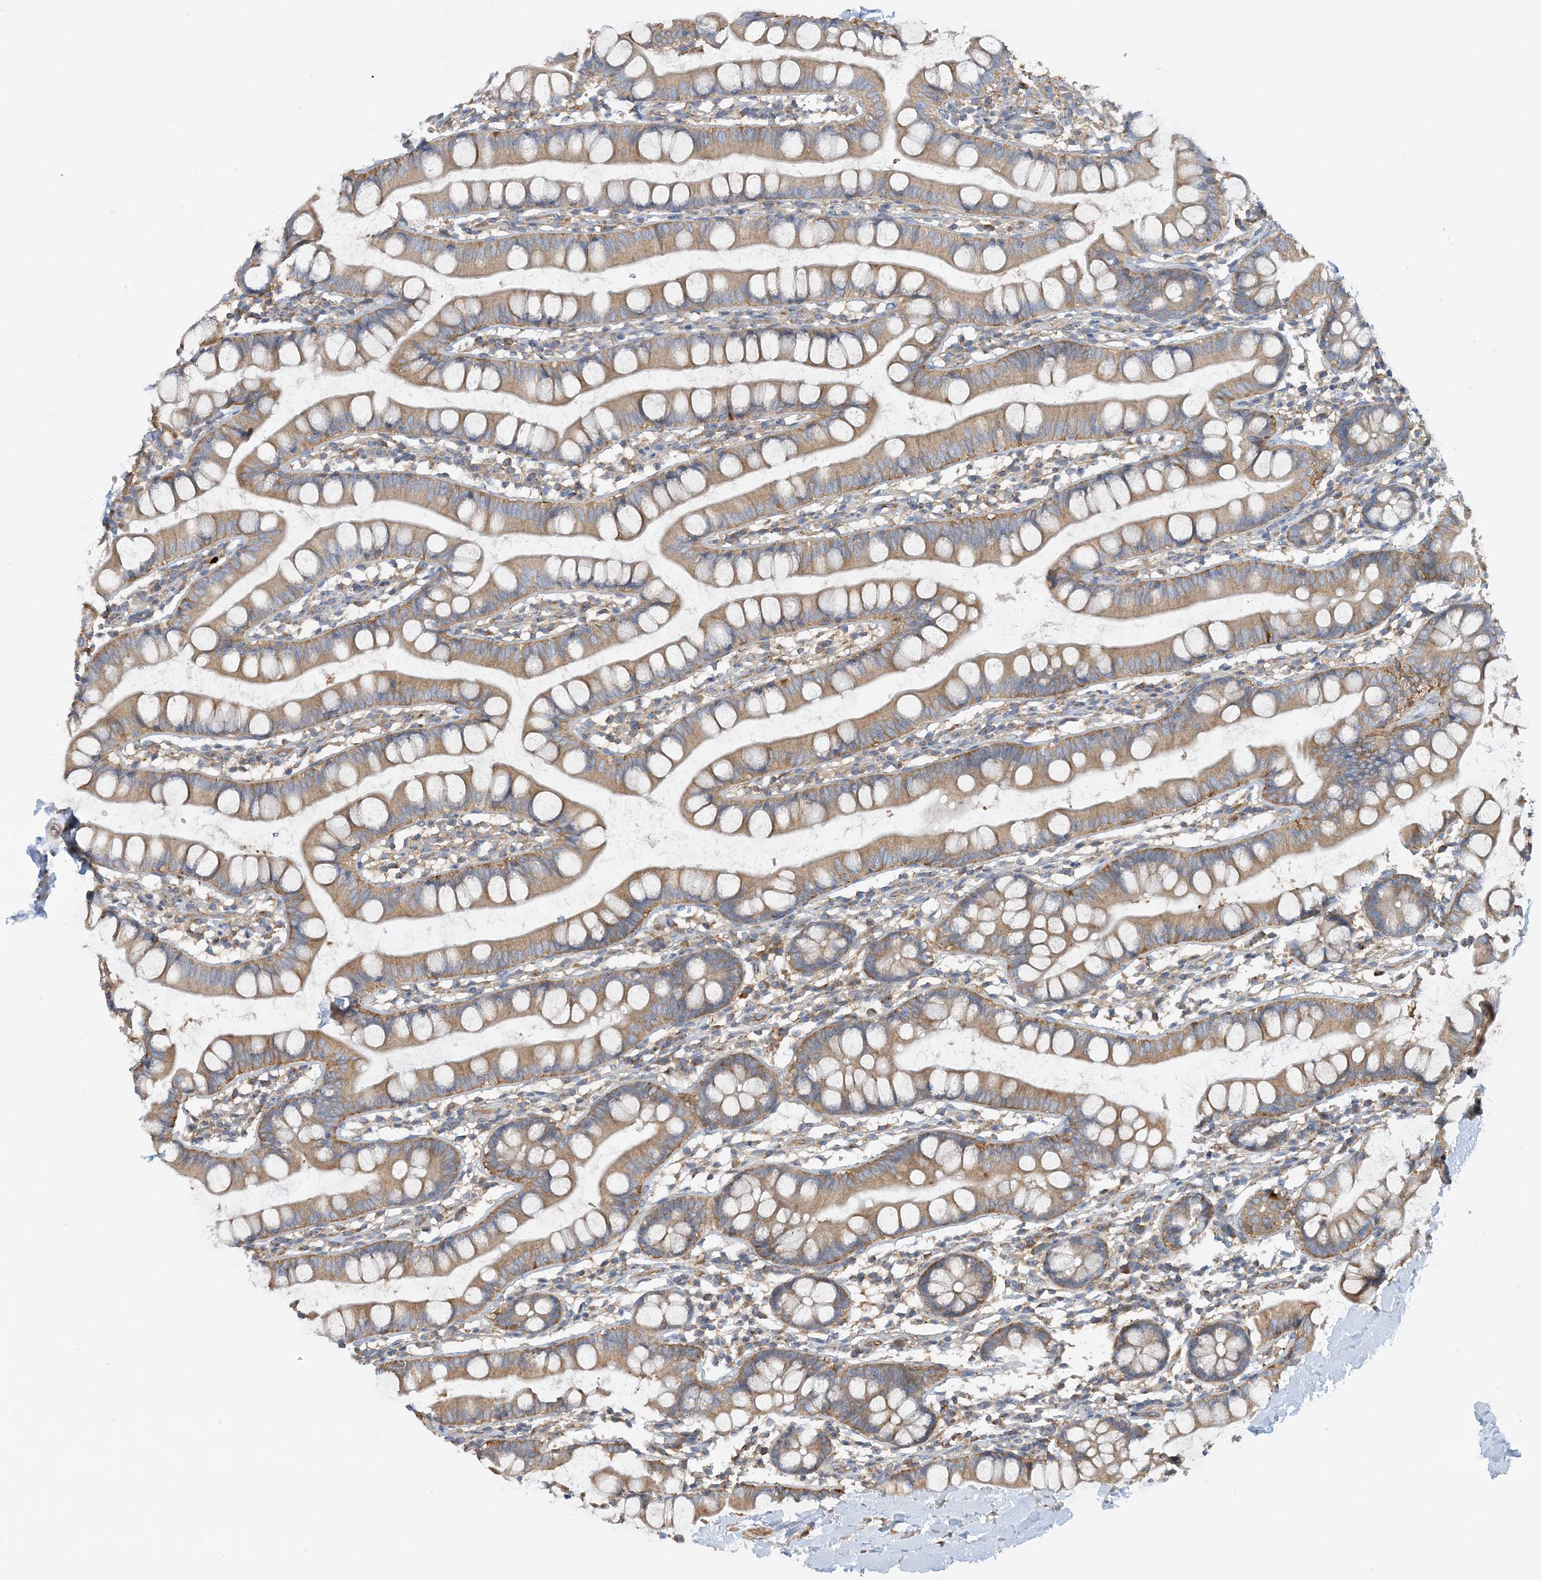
{"staining": {"intensity": "moderate", "quantity": "25%-75%", "location": "cytoplasmic/membranous"}, "tissue": "small intestine", "cell_type": "Glandular cells", "image_type": "normal", "snomed": [{"axis": "morphology", "description": "Normal tissue, NOS"}, {"axis": "topography", "description": "Small intestine"}], "caption": "Small intestine was stained to show a protein in brown. There is medium levels of moderate cytoplasmic/membranous positivity in about 25%-75% of glandular cells. (IHC, brightfield microscopy, high magnification).", "gene": "SIDT1", "patient": {"sex": "female", "age": 84}}